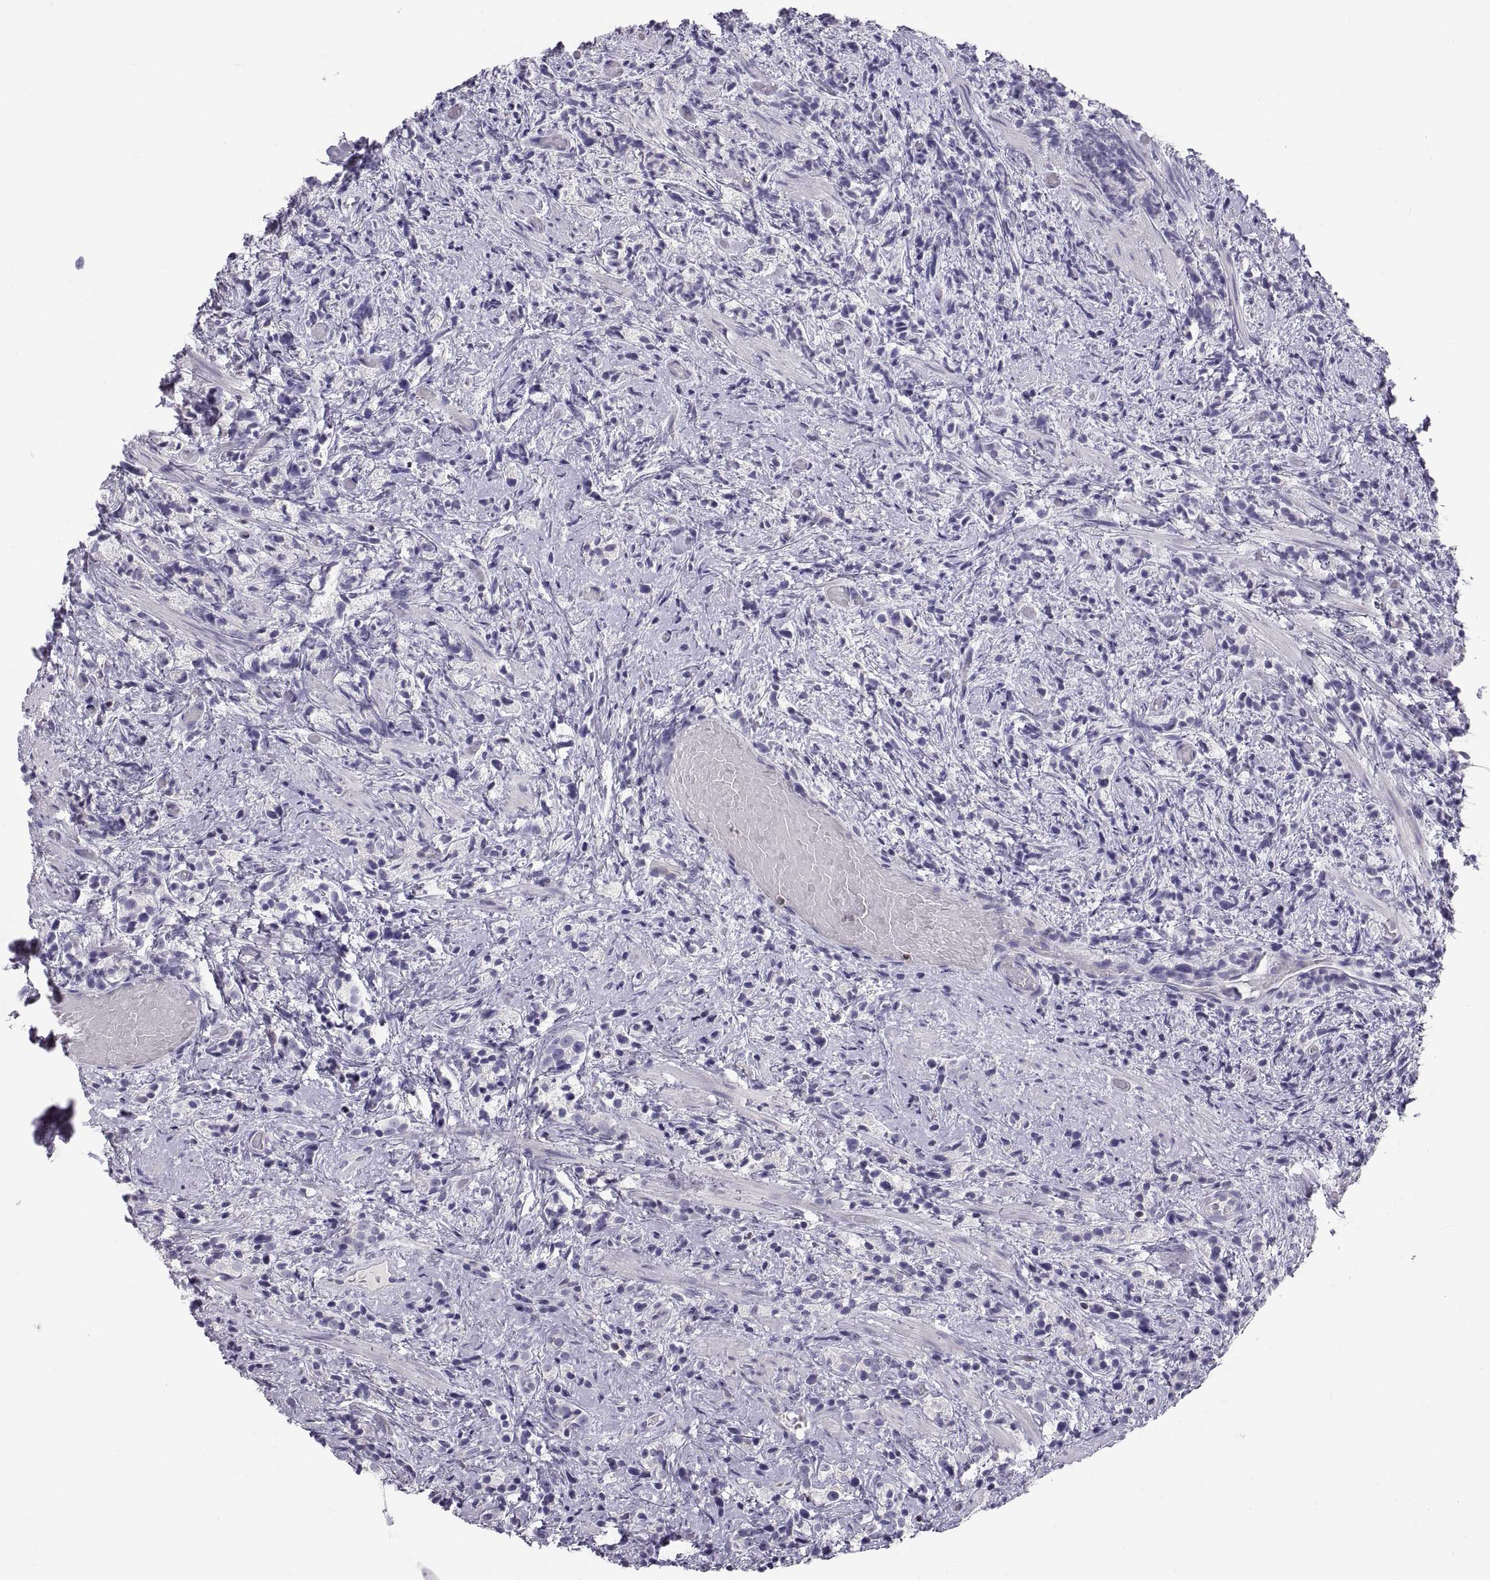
{"staining": {"intensity": "negative", "quantity": "none", "location": "none"}, "tissue": "prostate cancer", "cell_type": "Tumor cells", "image_type": "cancer", "snomed": [{"axis": "morphology", "description": "Adenocarcinoma, High grade"}, {"axis": "topography", "description": "Prostate"}], "caption": "IHC image of human prostate cancer (adenocarcinoma (high-grade)) stained for a protein (brown), which demonstrates no staining in tumor cells. The staining is performed using DAB (3,3'-diaminobenzidine) brown chromogen with nuclei counter-stained in using hematoxylin.", "gene": "ERO1A", "patient": {"sex": "male", "age": 53}}